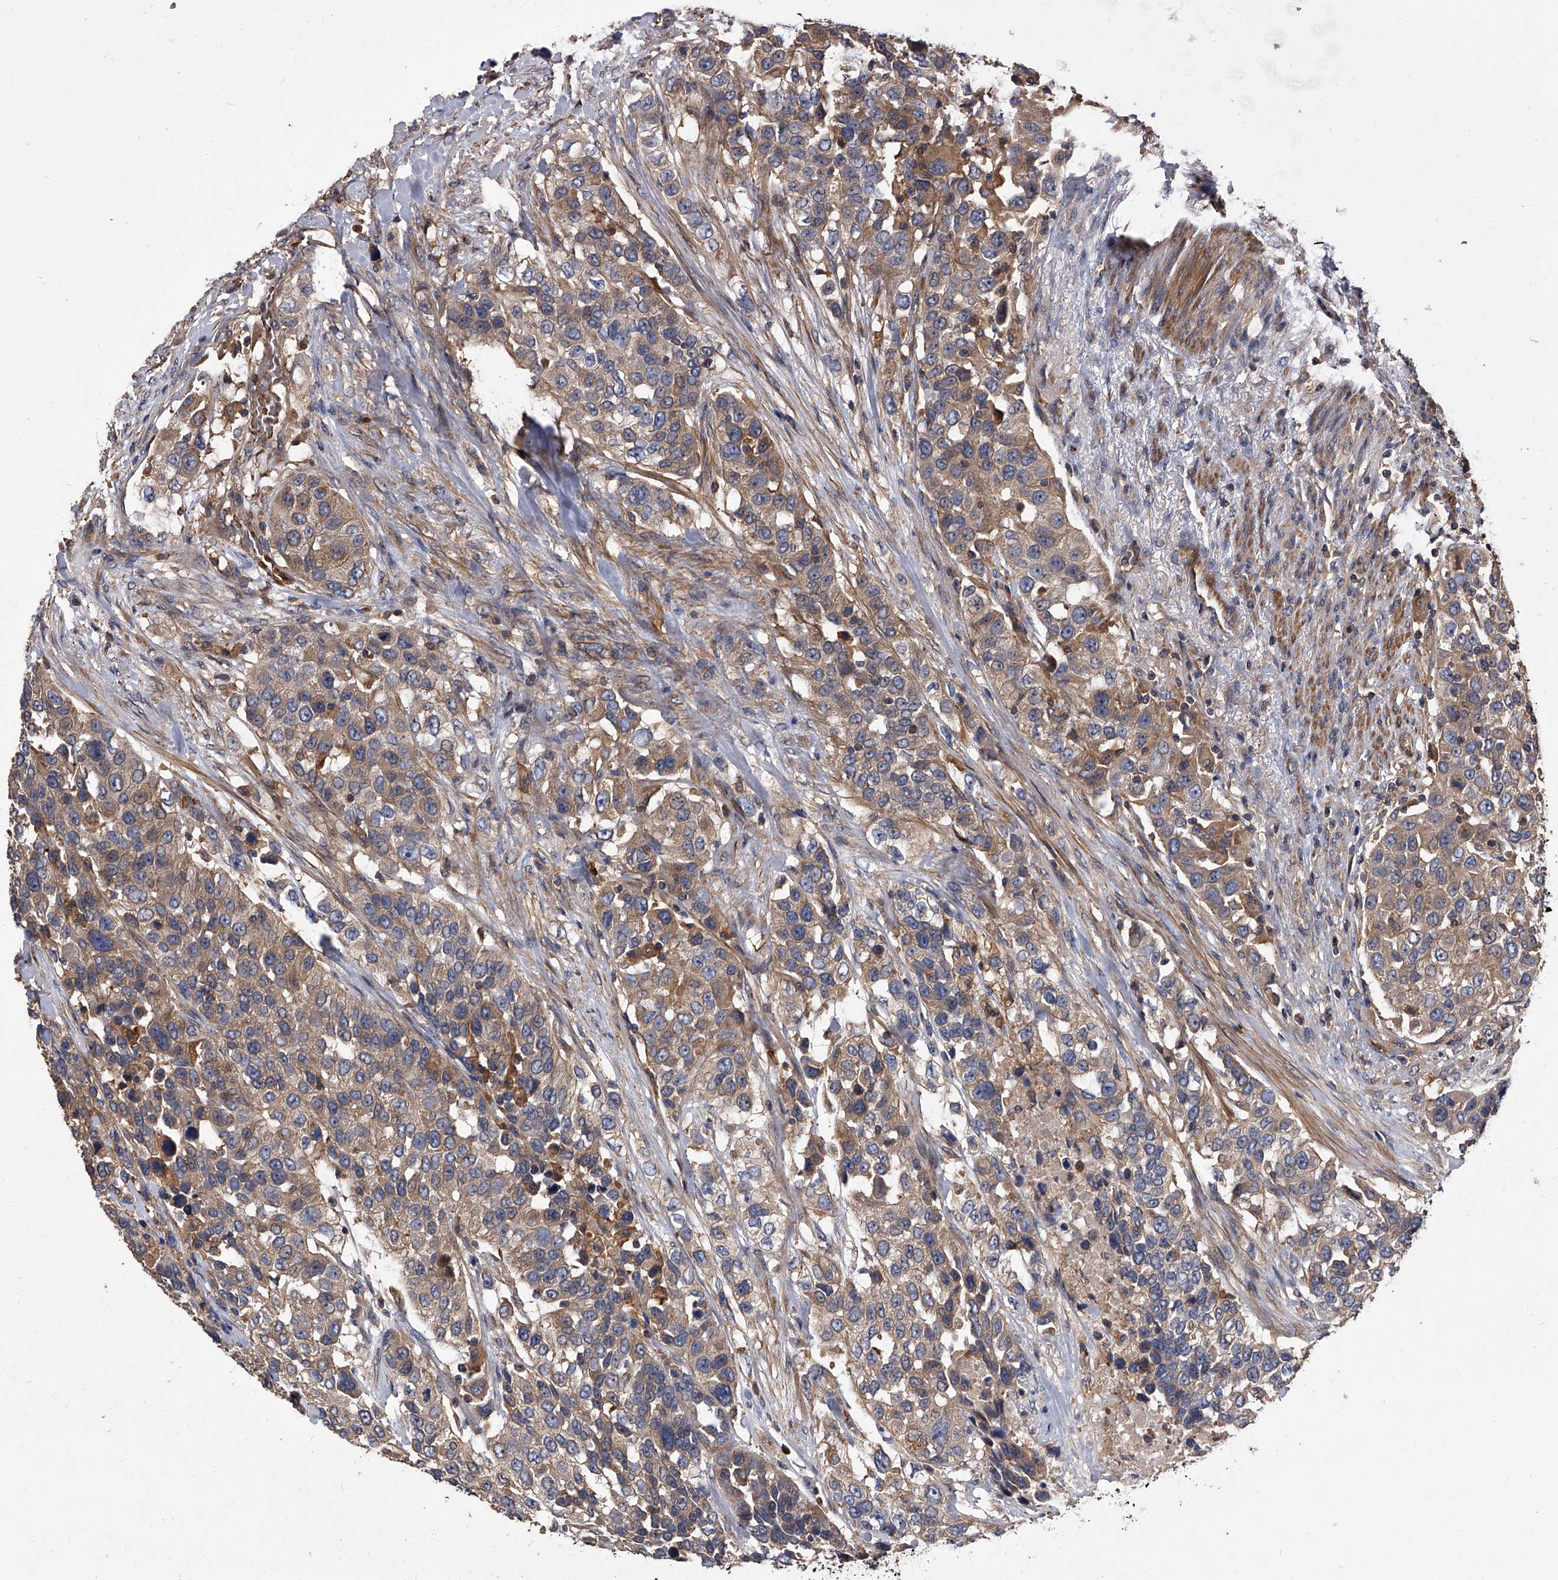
{"staining": {"intensity": "moderate", "quantity": ">75%", "location": "cytoplasmic/membranous"}, "tissue": "urothelial cancer", "cell_type": "Tumor cells", "image_type": "cancer", "snomed": [{"axis": "morphology", "description": "Urothelial carcinoma, High grade"}, {"axis": "topography", "description": "Urinary bladder"}], "caption": "Urothelial cancer stained with a brown dye shows moderate cytoplasmic/membranous positive staining in about >75% of tumor cells.", "gene": "STK36", "patient": {"sex": "female", "age": 80}}